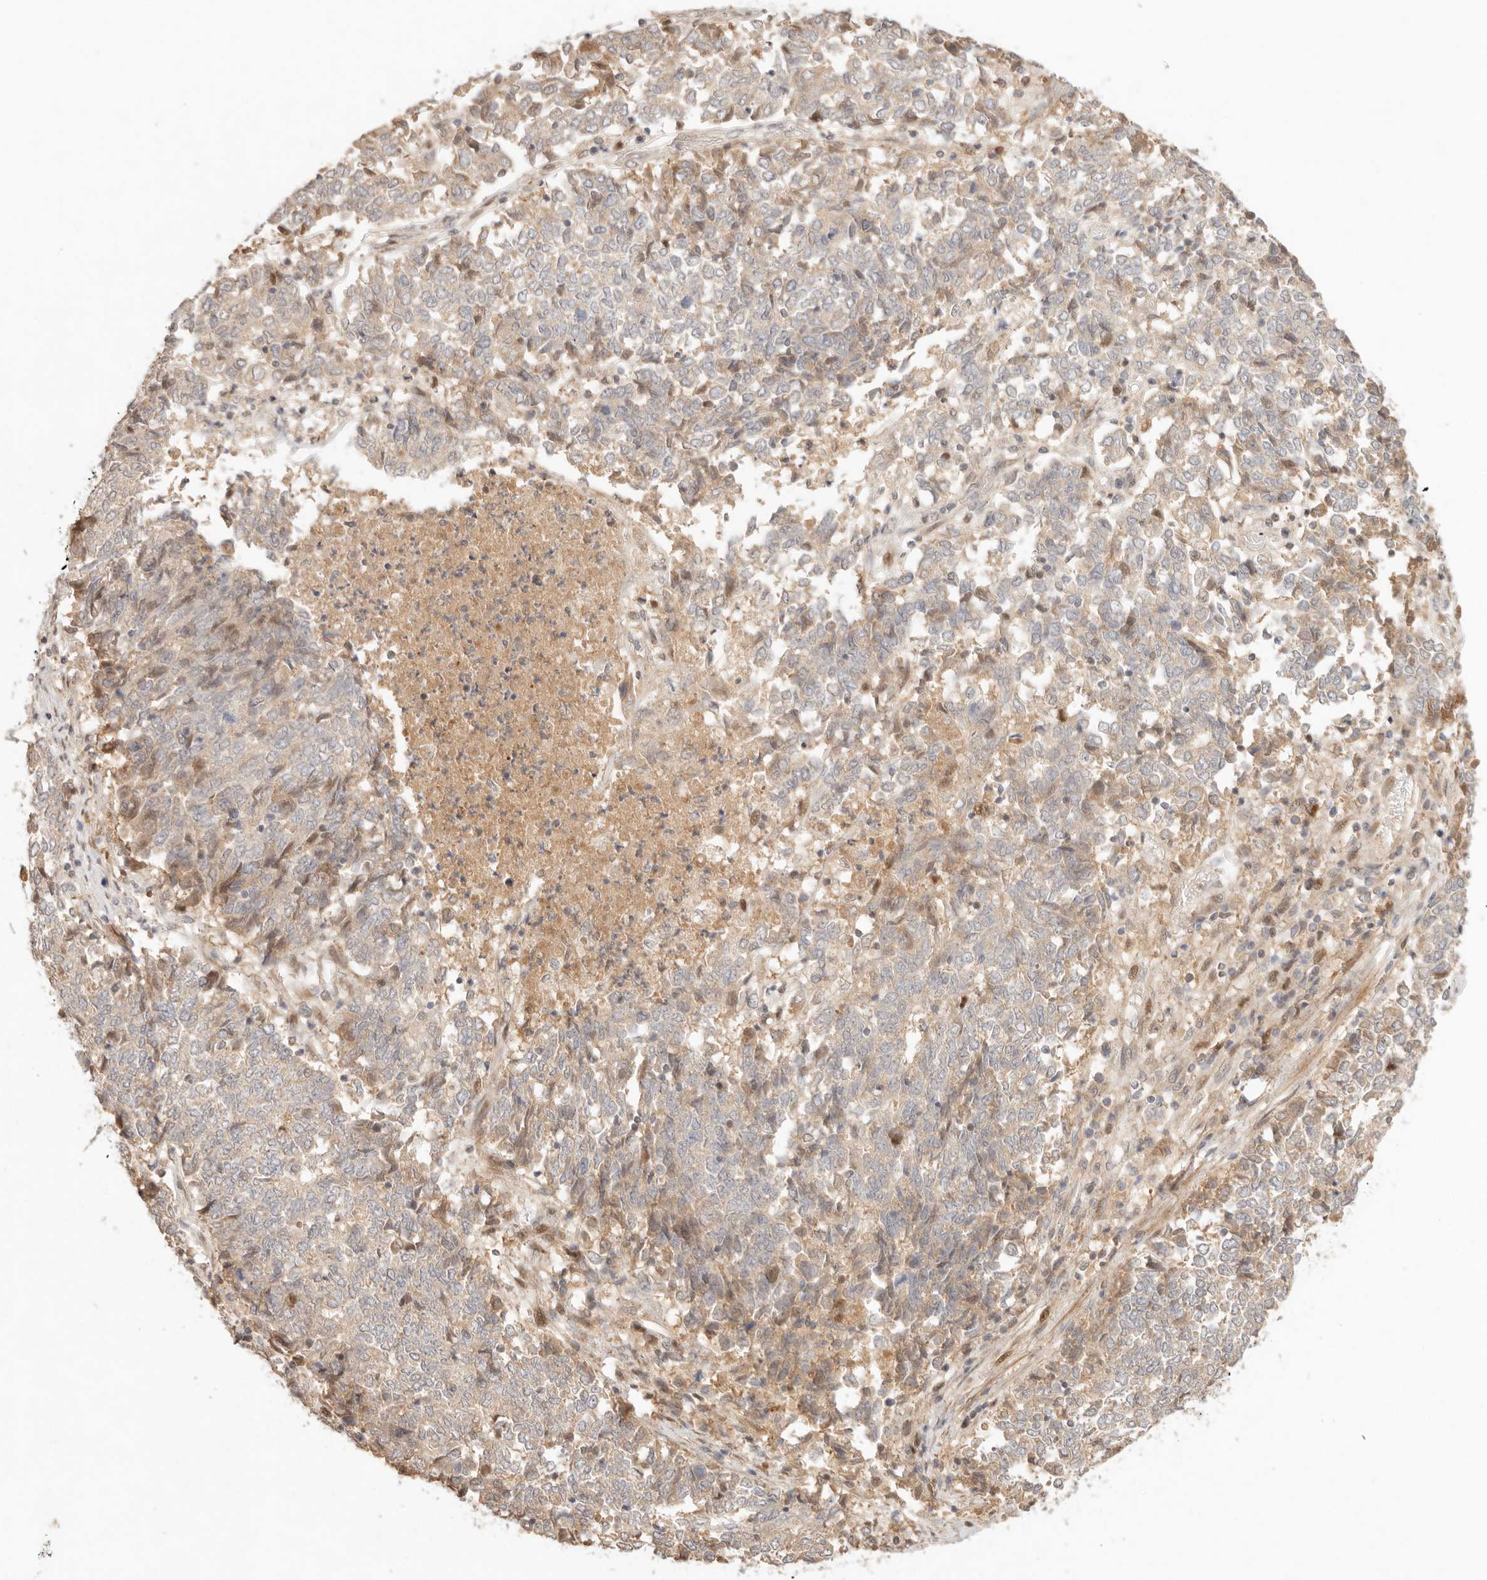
{"staining": {"intensity": "weak", "quantity": "25%-75%", "location": "cytoplasmic/membranous"}, "tissue": "endometrial cancer", "cell_type": "Tumor cells", "image_type": "cancer", "snomed": [{"axis": "morphology", "description": "Adenocarcinoma, NOS"}, {"axis": "topography", "description": "Endometrium"}], "caption": "Immunohistochemistry (IHC) photomicrograph of human adenocarcinoma (endometrial) stained for a protein (brown), which exhibits low levels of weak cytoplasmic/membranous staining in approximately 25%-75% of tumor cells.", "gene": "PHLDA3", "patient": {"sex": "female", "age": 80}}